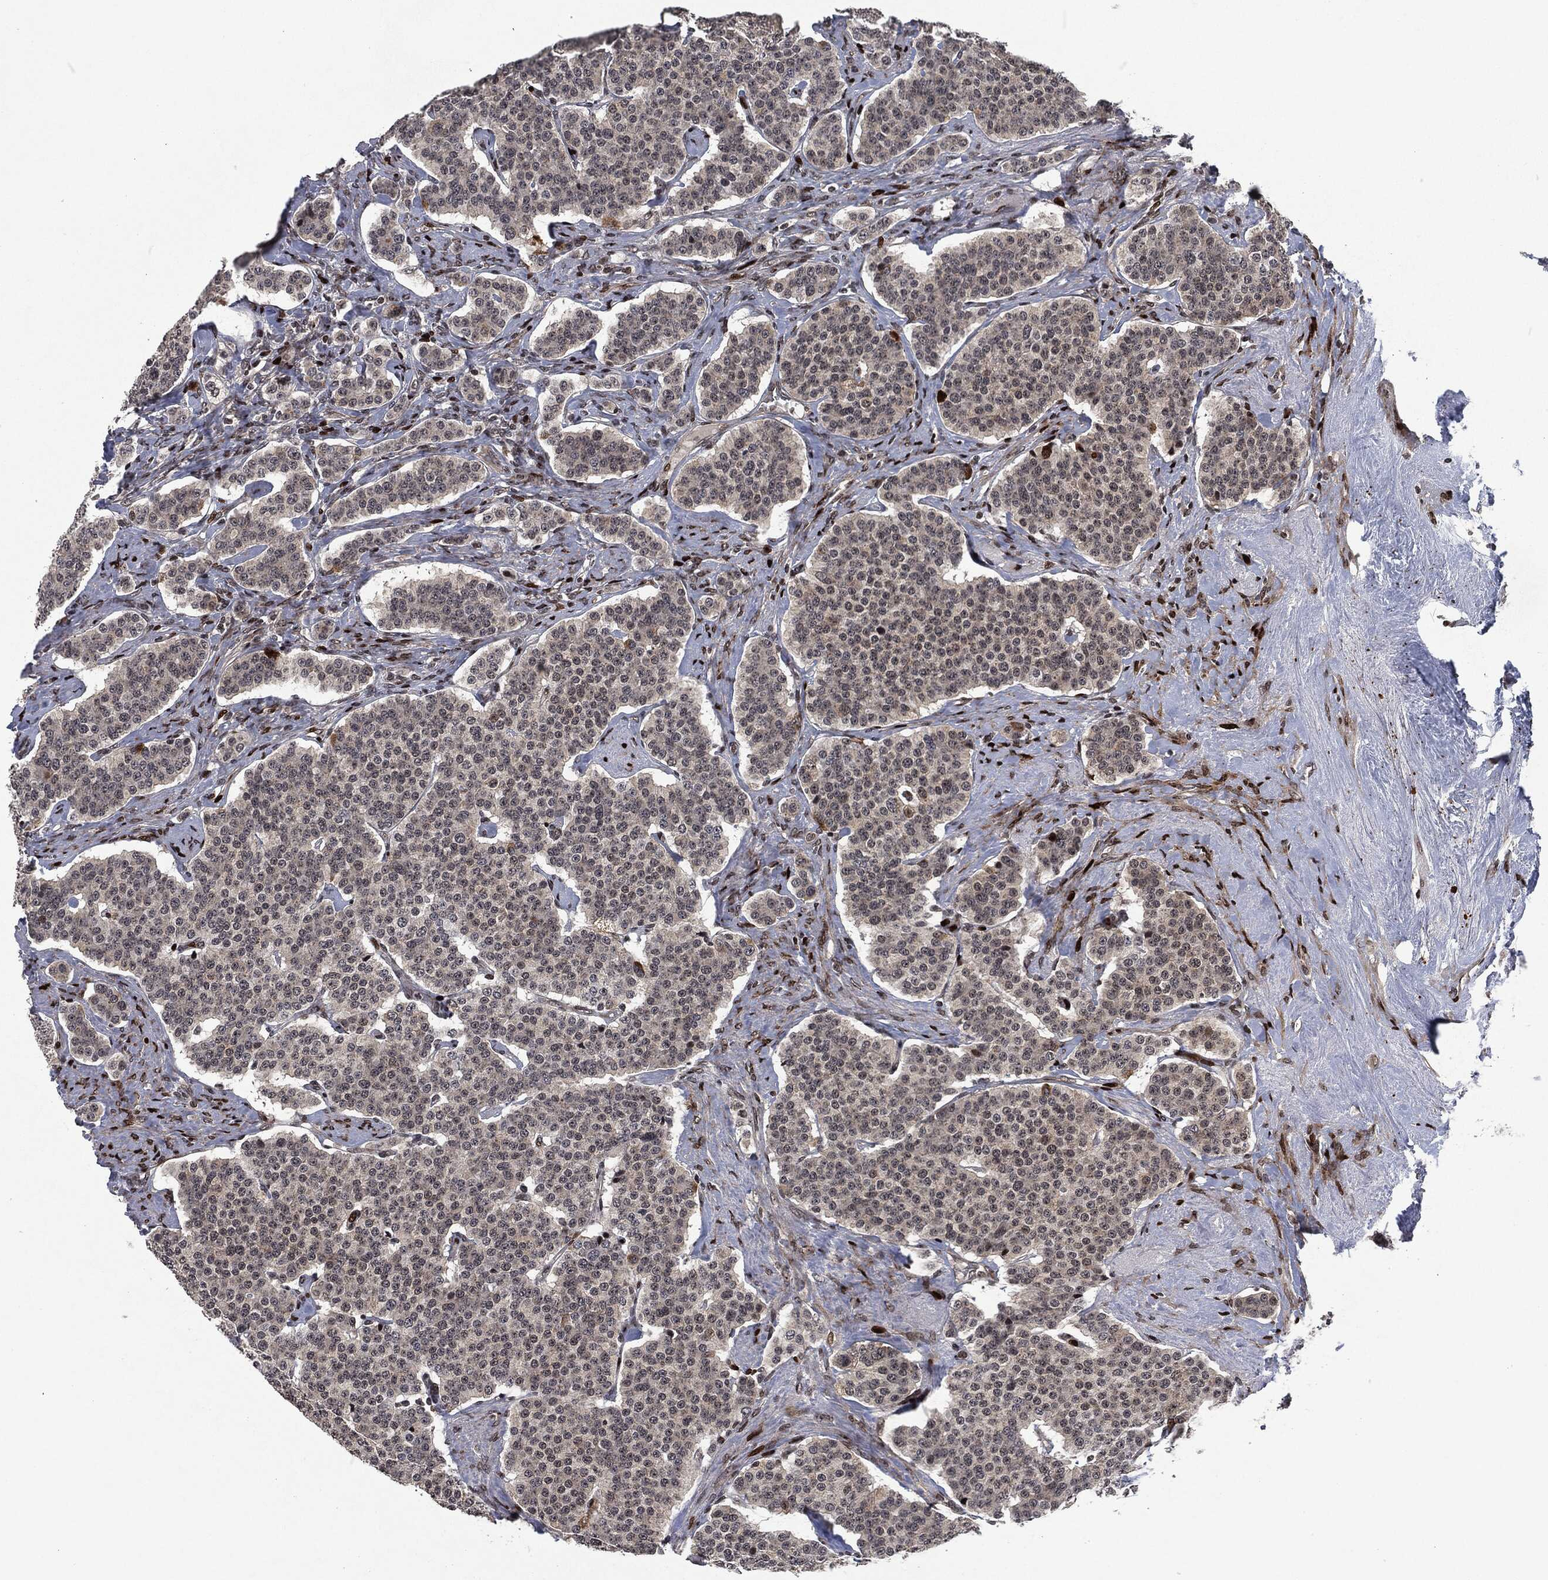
{"staining": {"intensity": "negative", "quantity": "none", "location": "none"}, "tissue": "carcinoid", "cell_type": "Tumor cells", "image_type": "cancer", "snomed": [{"axis": "morphology", "description": "Carcinoid, malignant, NOS"}, {"axis": "topography", "description": "Small intestine"}], "caption": "Carcinoid (malignant) stained for a protein using IHC shows no positivity tumor cells.", "gene": "EGFR", "patient": {"sex": "female", "age": 58}}